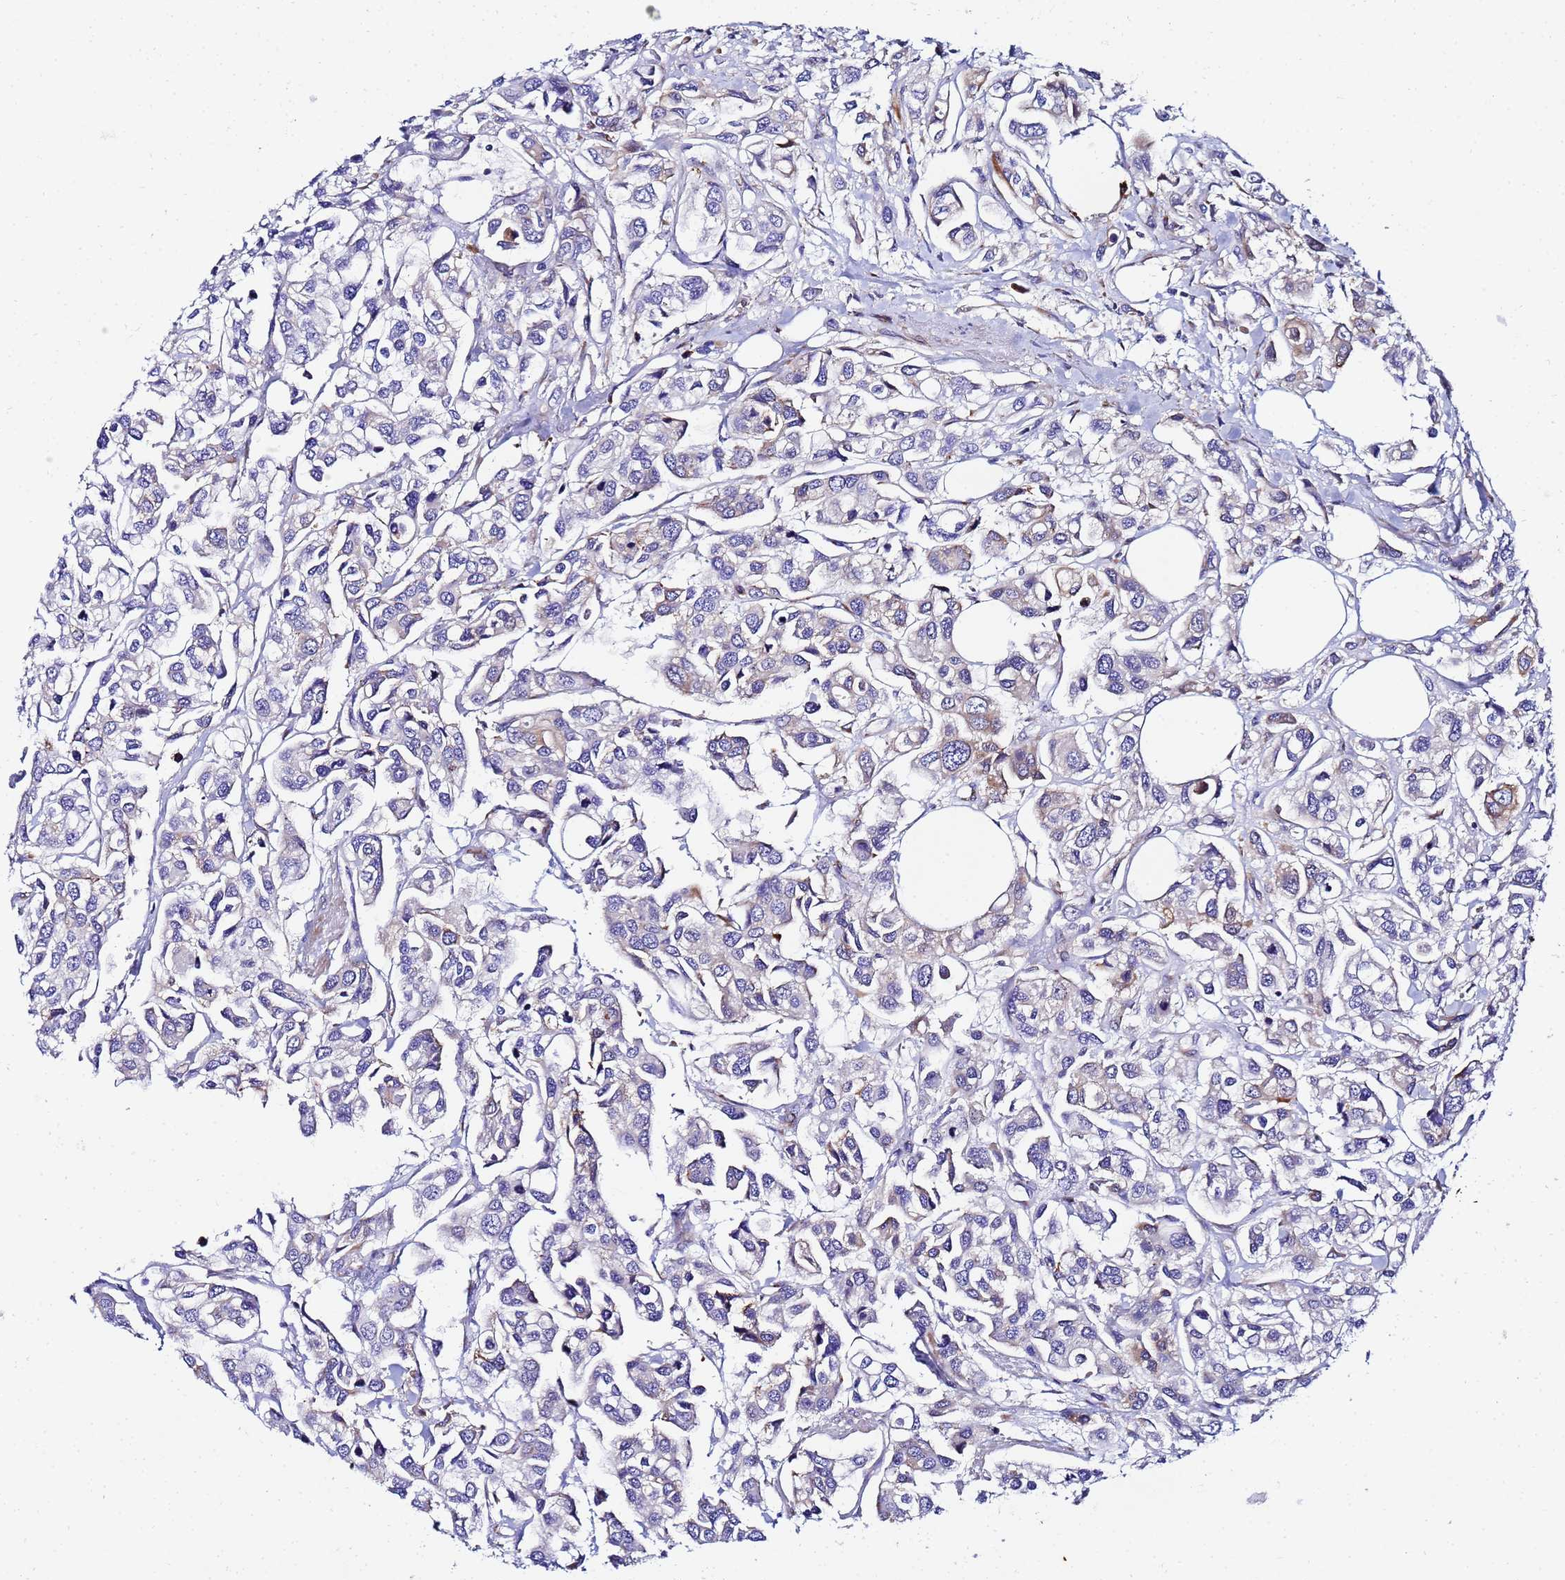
{"staining": {"intensity": "moderate", "quantity": "<25%", "location": "cytoplasmic/membranous"}, "tissue": "urothelial cancer", "cell_type": "Tumor cells", "image_type": "cancer", "snomed": [{"axis": "morphology", "description": "Urothelial carcinoma, High grade"}, {"axis": "topography", "description": "Urinary bladder"}], "caption": "Approximately <25% of tumor cells in urothelial cancer demonstrate moderate cytoplasmic/membranous protein expression as visualized by brown immunohistochemical staining.", "gene": "POM121", "patient": {"sex": "male", "age": 67}}